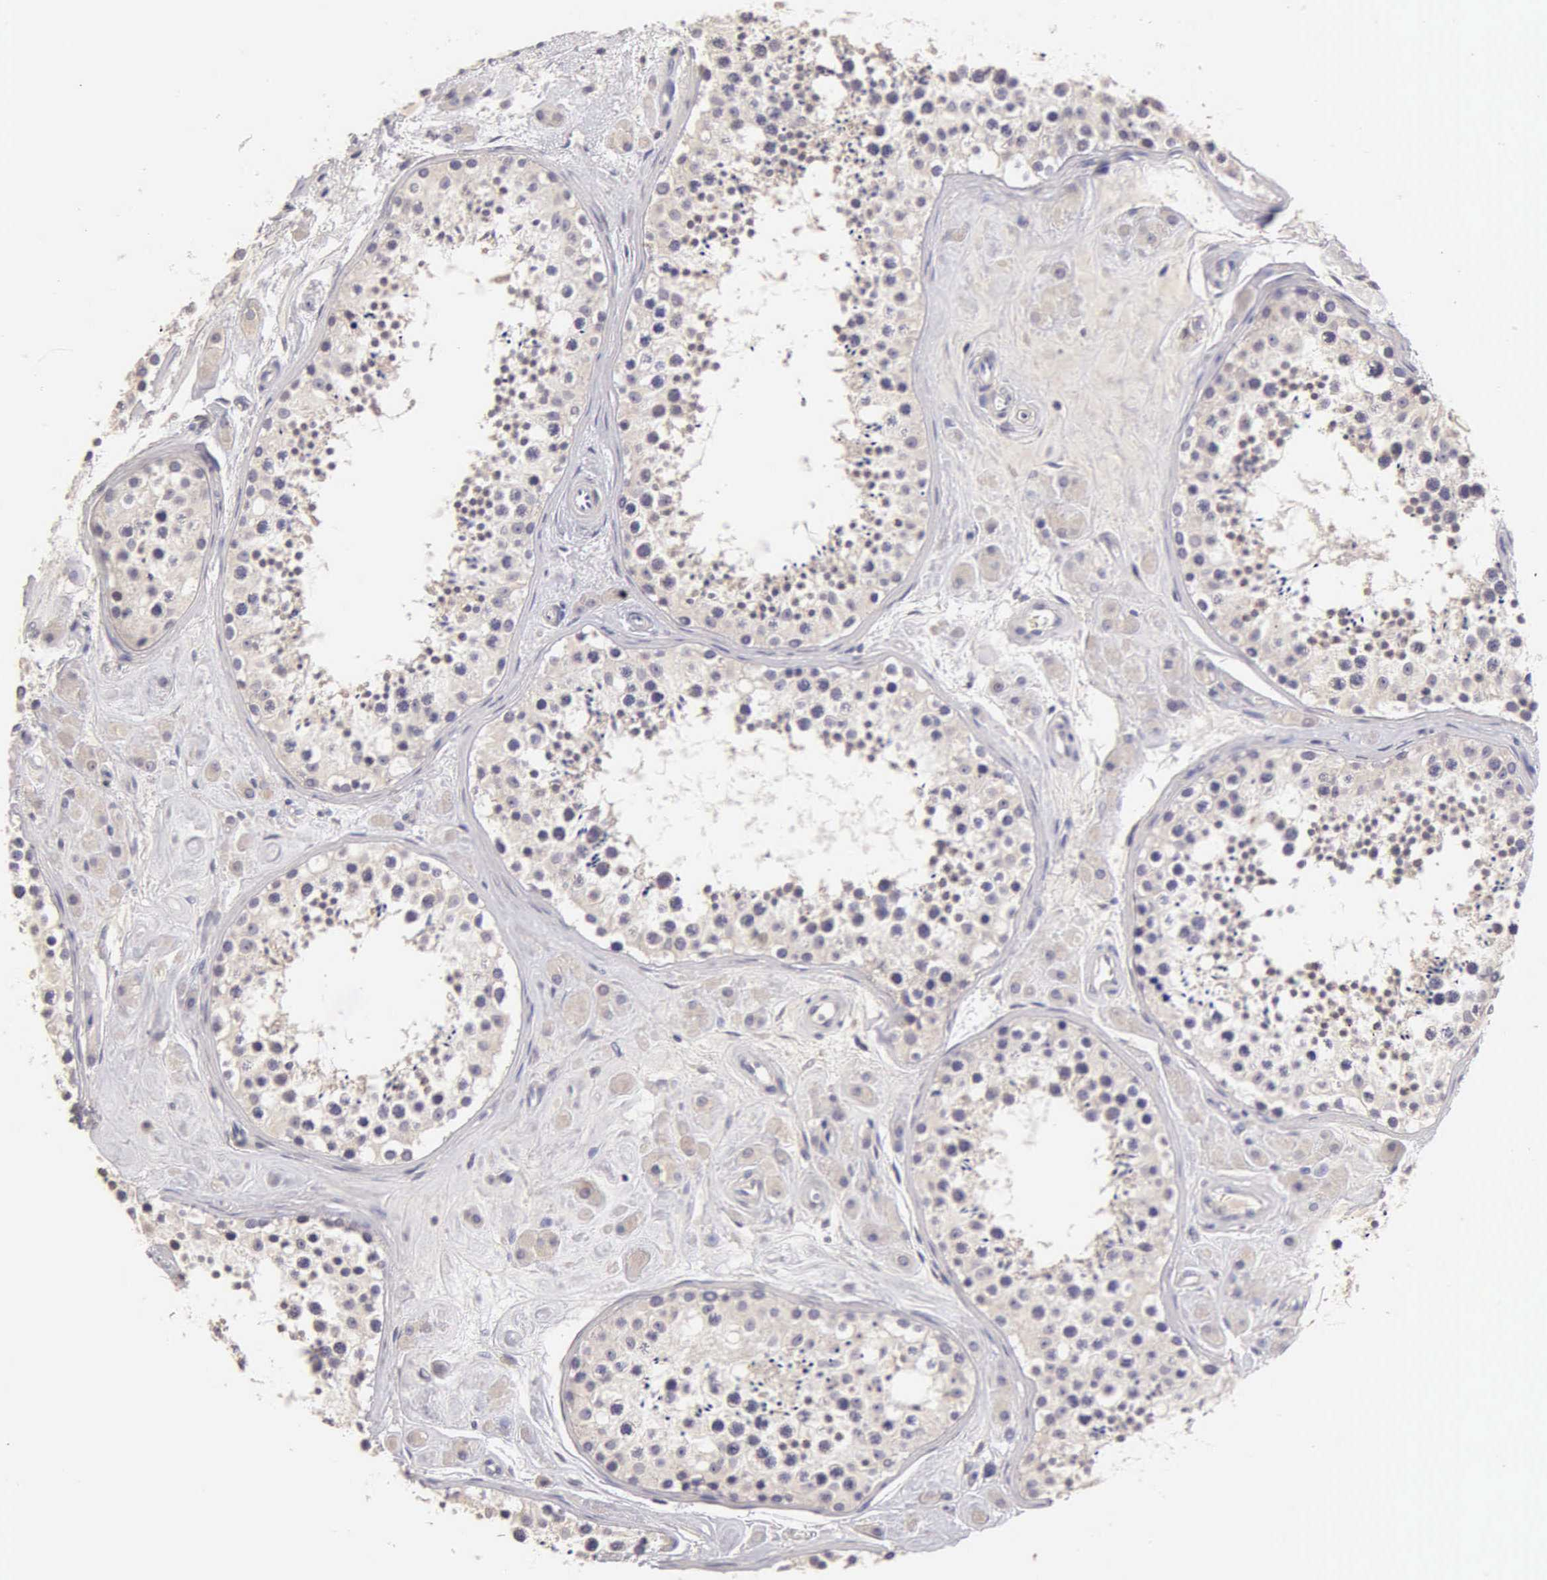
{"staining": {"intensity": "negative", "quantity": "none", "location": "none"}, "tissue": "testis", "cell_type": "Cells in seminiferous ducts", "image_type": "normal", "snomed": [{"axis": "morphology", "description": "Normal tissue, NOS"}, {"axis": "topography", "description": "Testis"}], "caption": "This is an IHC histopathology image of benign testis. There is no expression in cells in seminiferous ducts.", "gene": "ESR1", "patient": {"sex": "male", "age": 38}}